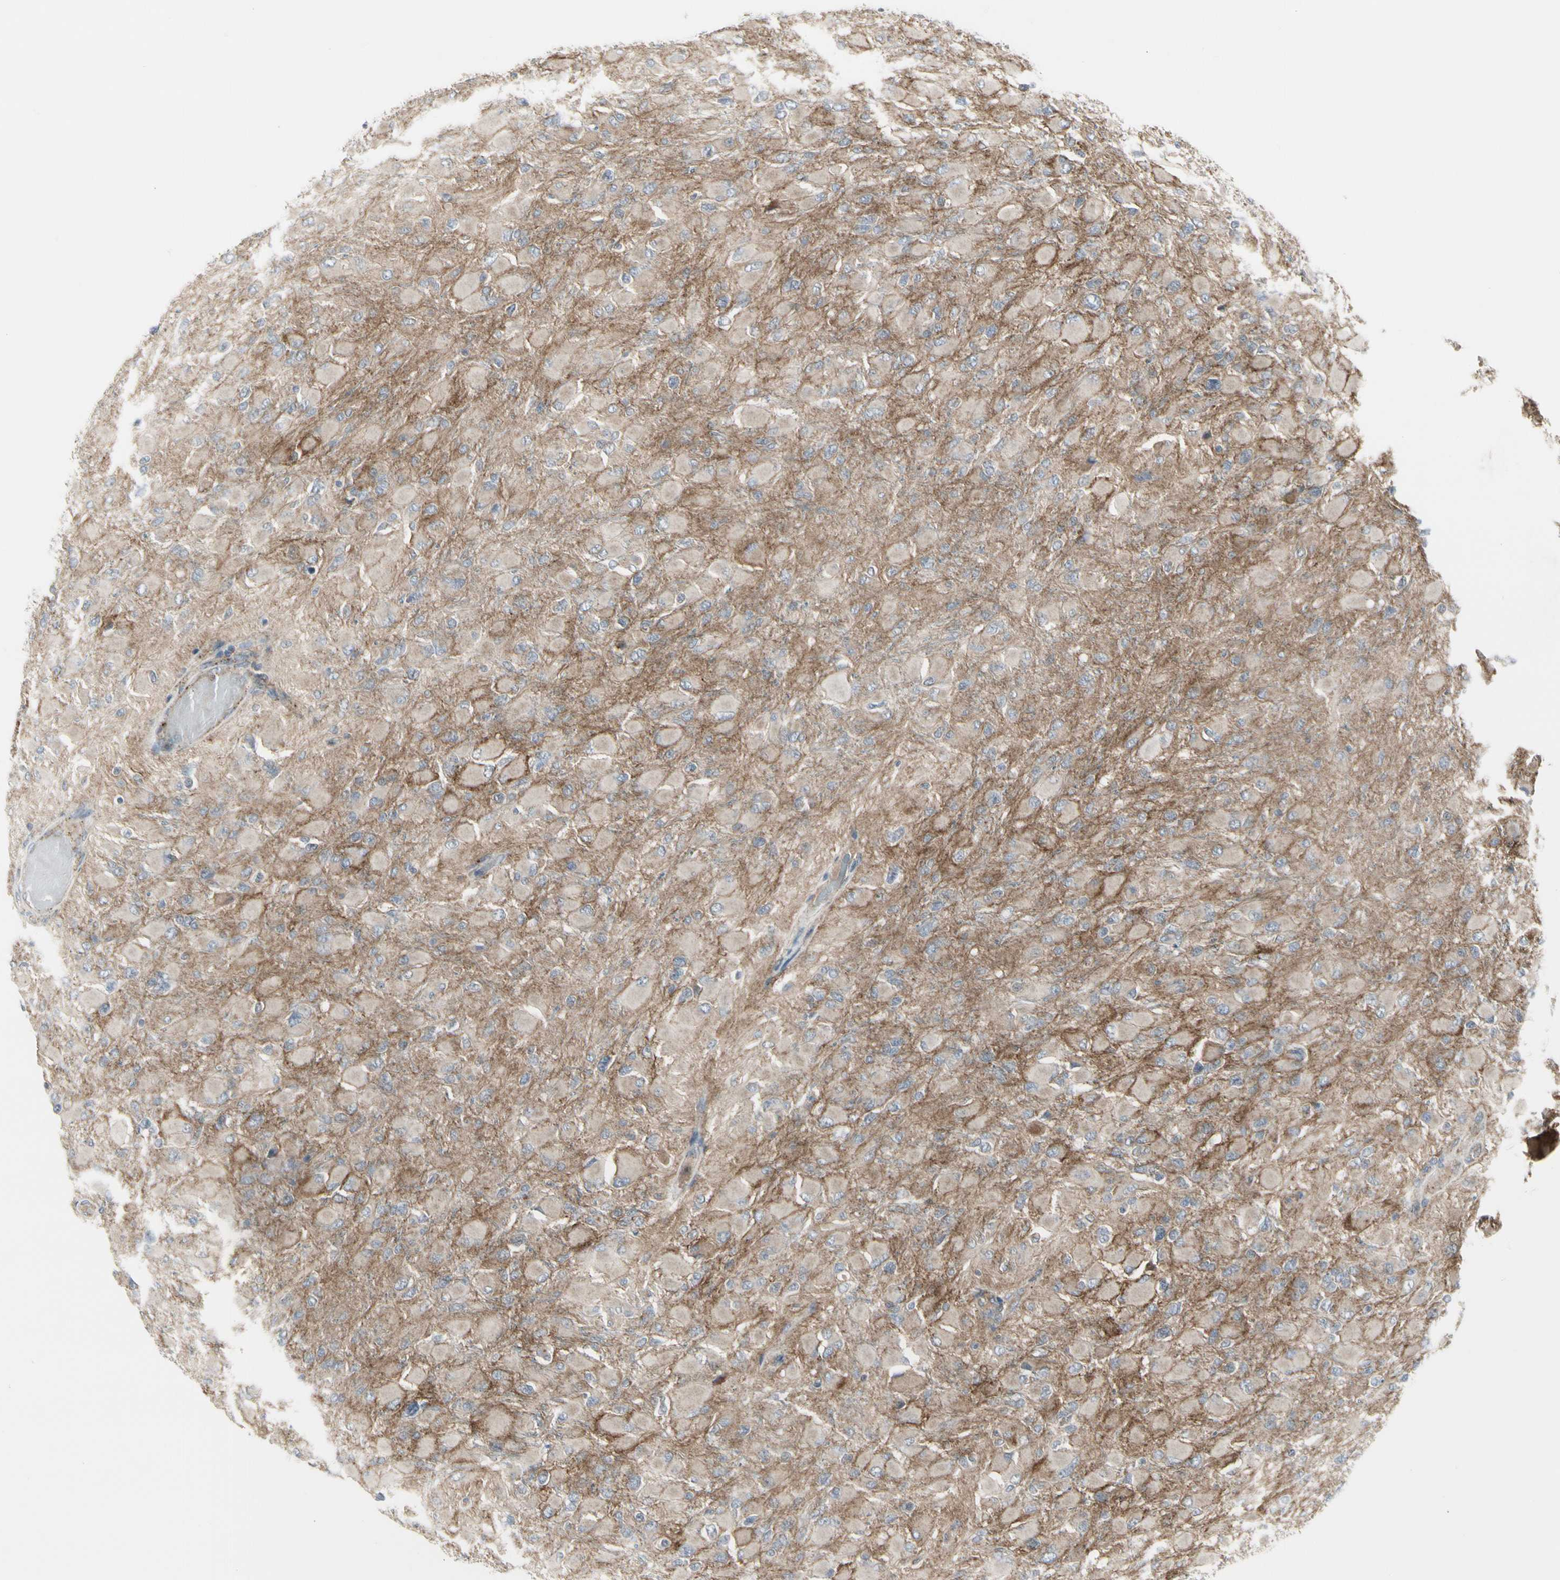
{"staining": {"intensity": "moderate", "quantity": ">75%", "location": "cytoplasmic/membranous"}, "tissue": "glioma", "cell_type": "Tumor cells", "image_type": "cancer", "snomed": [{"axis": "morphology", "description": "Glioma, malignant, High grade"}, {"axis": "topography", "description": "Cerebral cortex"}], "caption": "A micrograph of glioma stained for a protein reveals moderate cytoplasmic/membranous brown staining in tumor cells. The staining was performed using DAB, with brown indicating positive protein expression. Nuclei are stained blue with hematoxylin.", "gene": "GRN", "patient": {"sex": "female", "age": 36}}